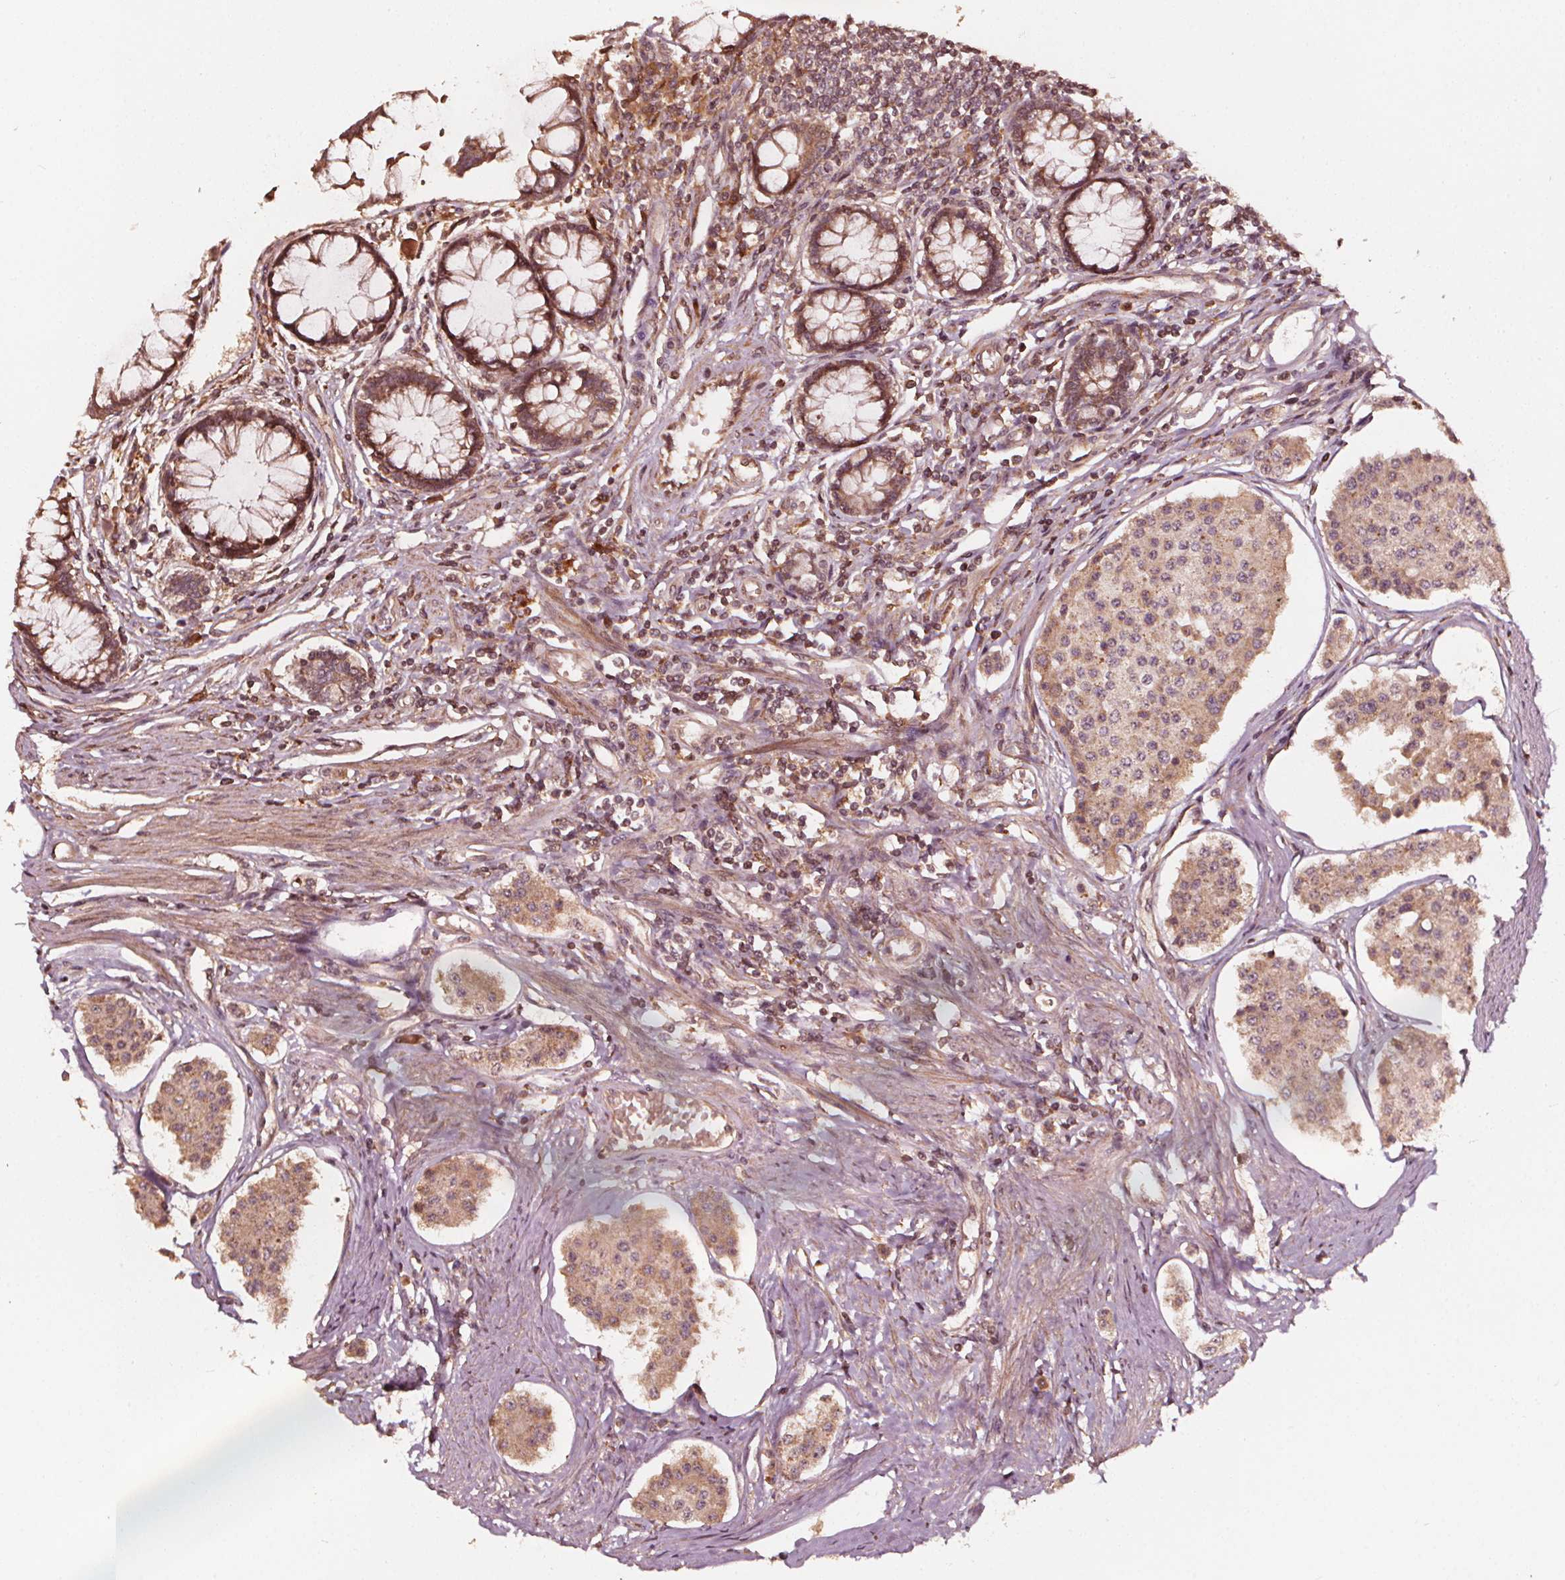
{"staining": {"intensity": "moderate", "quantity": ">75%", "location": "cytoplasmic/membranous"}, "tissue": "carcinoid", "cell_type": "Tumor cells", "image_type": "cancer", "snomed": [{"axis": "morphology", "description": "Carcinoid, malignant, NOS"}, {"axis": "topography", "description": "Small intestine"}], "caption": "Immunohistochemistry (IHC) micrograph of malignant carcinoid stained for a protein (brown), which shows medium levels of moderate cytoplasmic/membranous staining in approximately >75% of tumor cells.", "gene": "NPC1", "patient": {"sex": "female", "age": 65}}